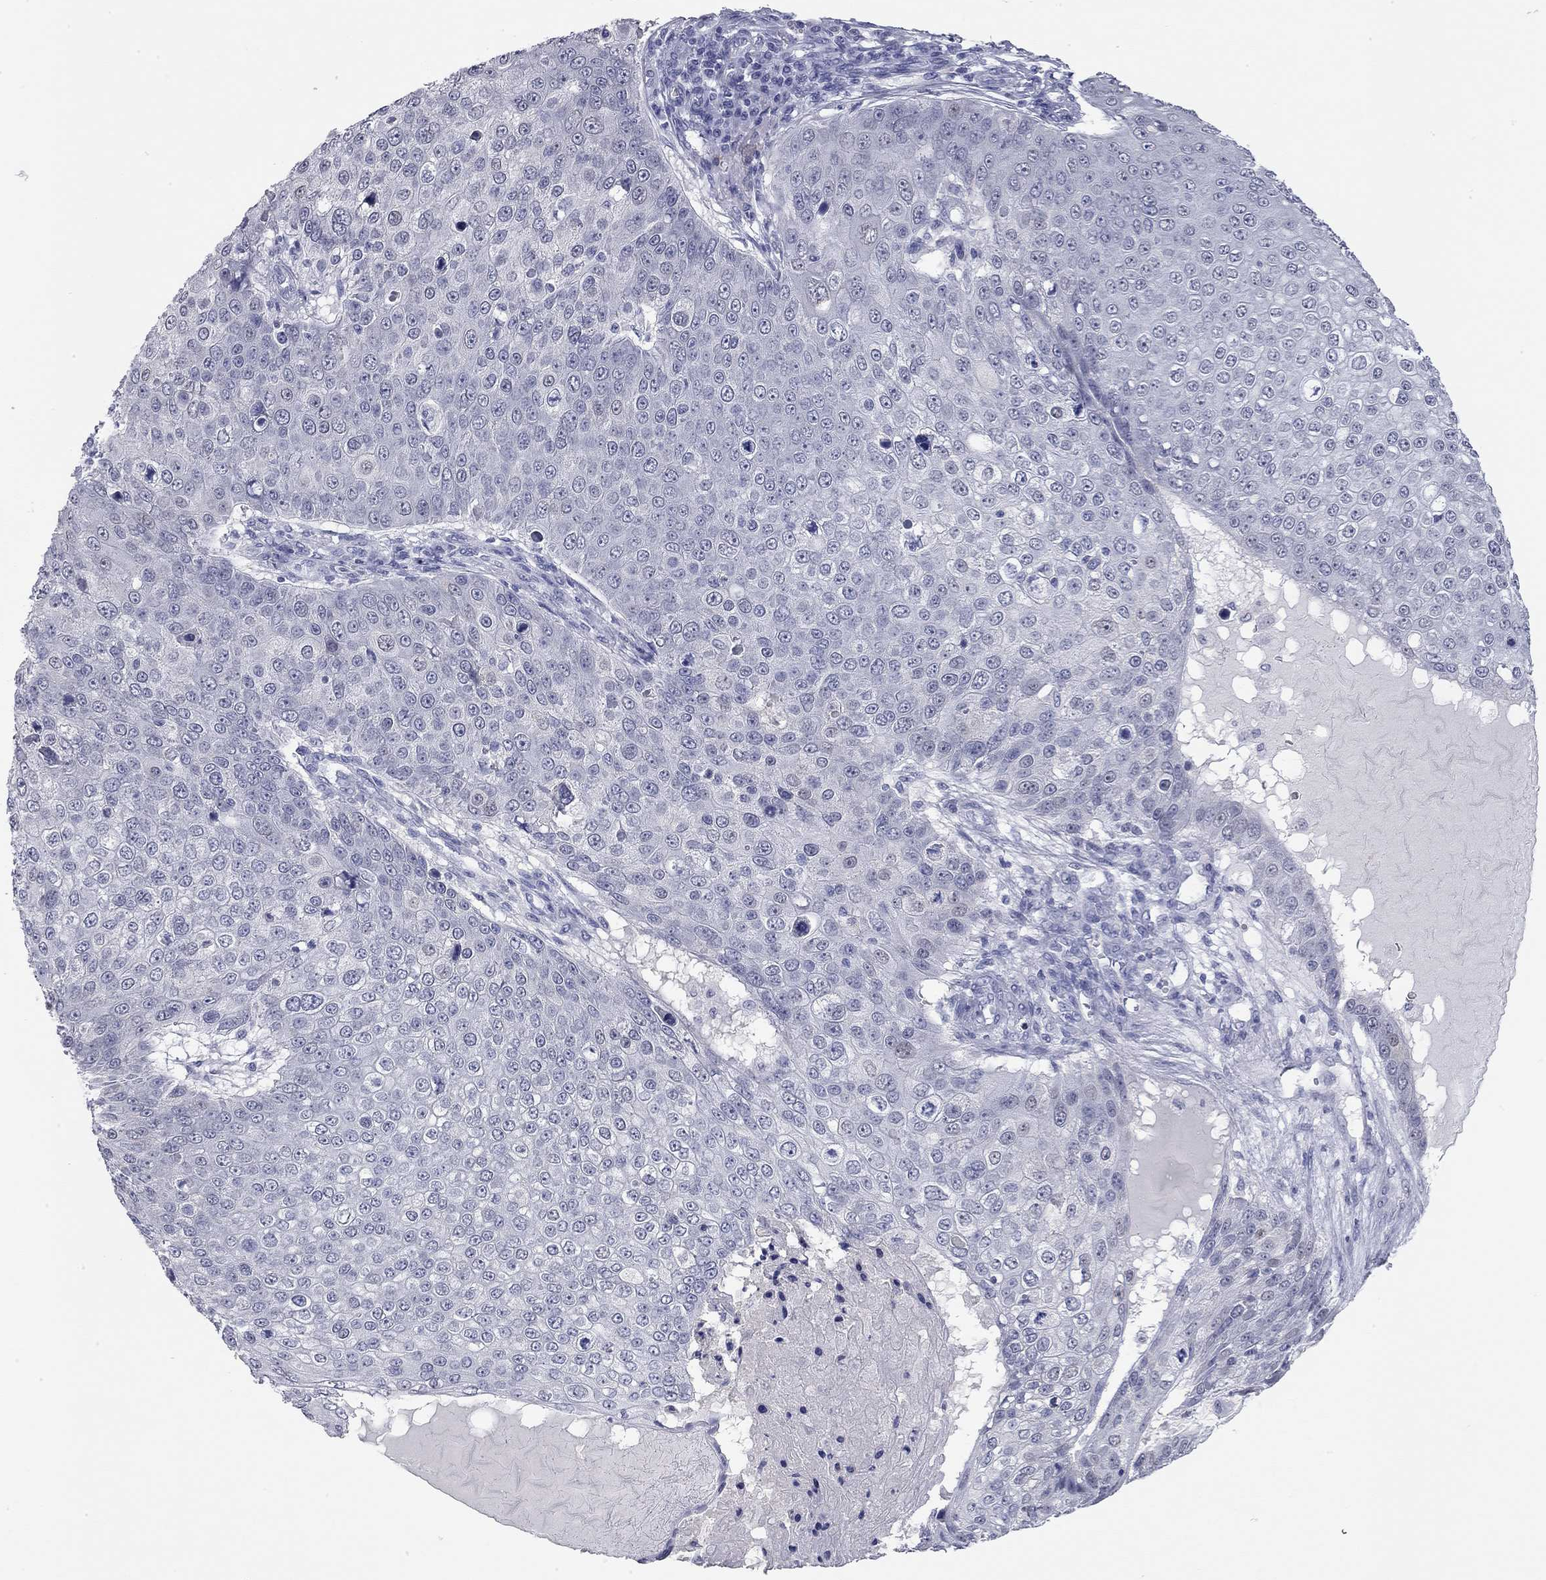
{"staining": {"intensity": "negative", "quantity": "none", "location": "none"}, "tissue": "skin cancer", "cell_type": "Tumor cells", "image_type": "cancer", "snomed": [{"axis": "morphology", "description": "Squamous cell carcinoma, NOS"}, {"axis": "topography", "description": "Skin"}], "caption": "Tumor cells show no significant protein positivity in skin squamous cell carcinoma. Nuclei are stained in blue.", "gene": "AK8", "patient": {"sex": "male", "age": 71}}